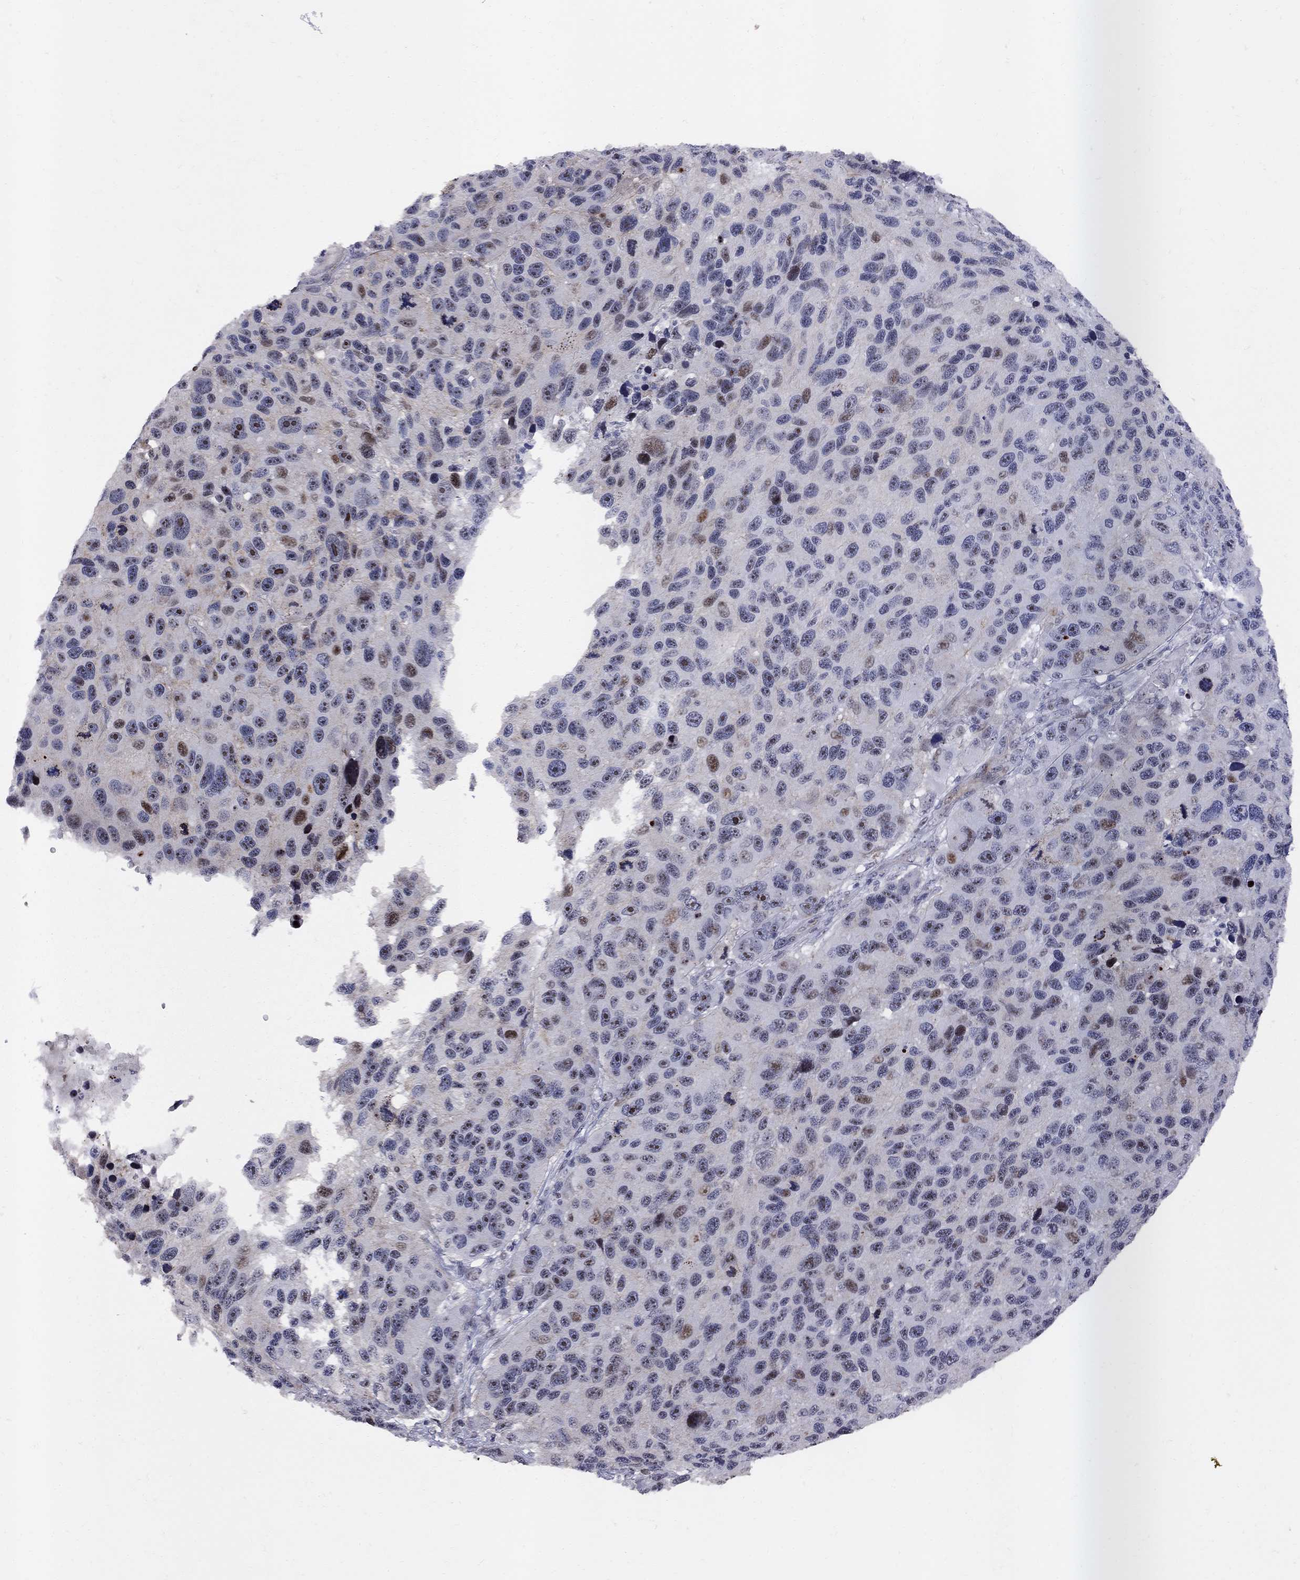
{"staining": {"intensity": "moderate", "quantity": "<25%", "location": "nuclear"}, "tissue": "melanoma", "cell_type": "Tumor cells", "image_type": "cancer", "snomed": [{"axis": "morphology", "description": "Malignant melanoma, NOS"}, {"axis": "topography", "description": "Skin"}], "caption": "Protein positivity by IHC shows moderate nuclear positivity in approximately <25% of tumor cells in melanoma. The staining was performed using DAB (3,3'-diaminobenzidine) to visualize the protein expression in brown, while the nuclei were stained in blue with hematoxylin (Magnification: 20x).", "gene": "DHX33", "patient": {"sex": "male", "age": 53}}